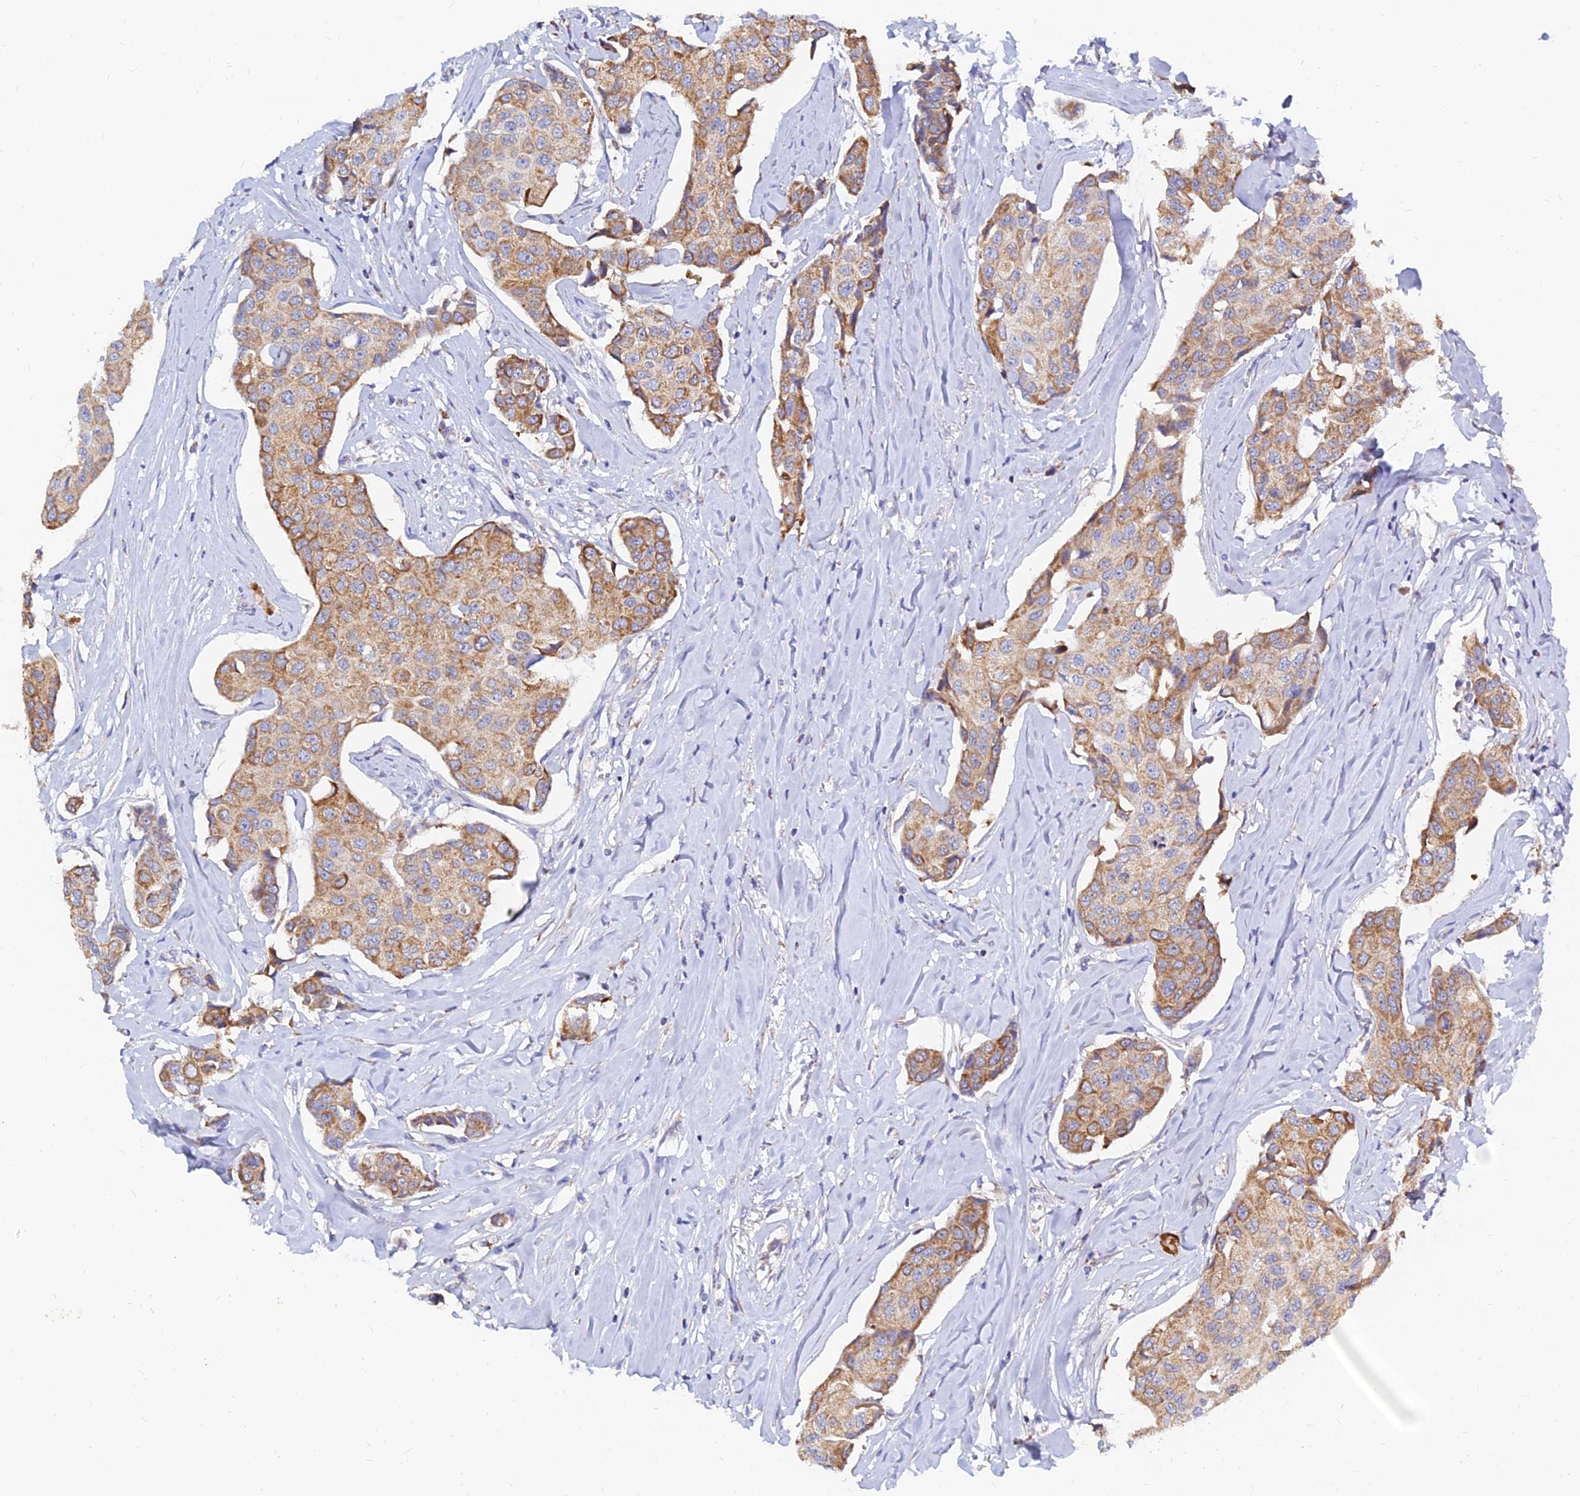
{"staining": {"intensity": "moderate", "quantity": ">75%", "location": "cytoplasmic/membranous"}, "tissue": "breast cancer", "cell_type": "Tumor cells", "image_type": "cancer", "snomed": [{"axis": "morphology", "description": "Duct carcinoma"}, {"axis": "topography", "description": "Breast"}], "caption": "Breast cancer (intraductal carcinoma) stained with a protein marker demonstrates moderate staining in tumor cells.", "gene": "MGST1", "patient": {"sex": "female", "age": 80}}